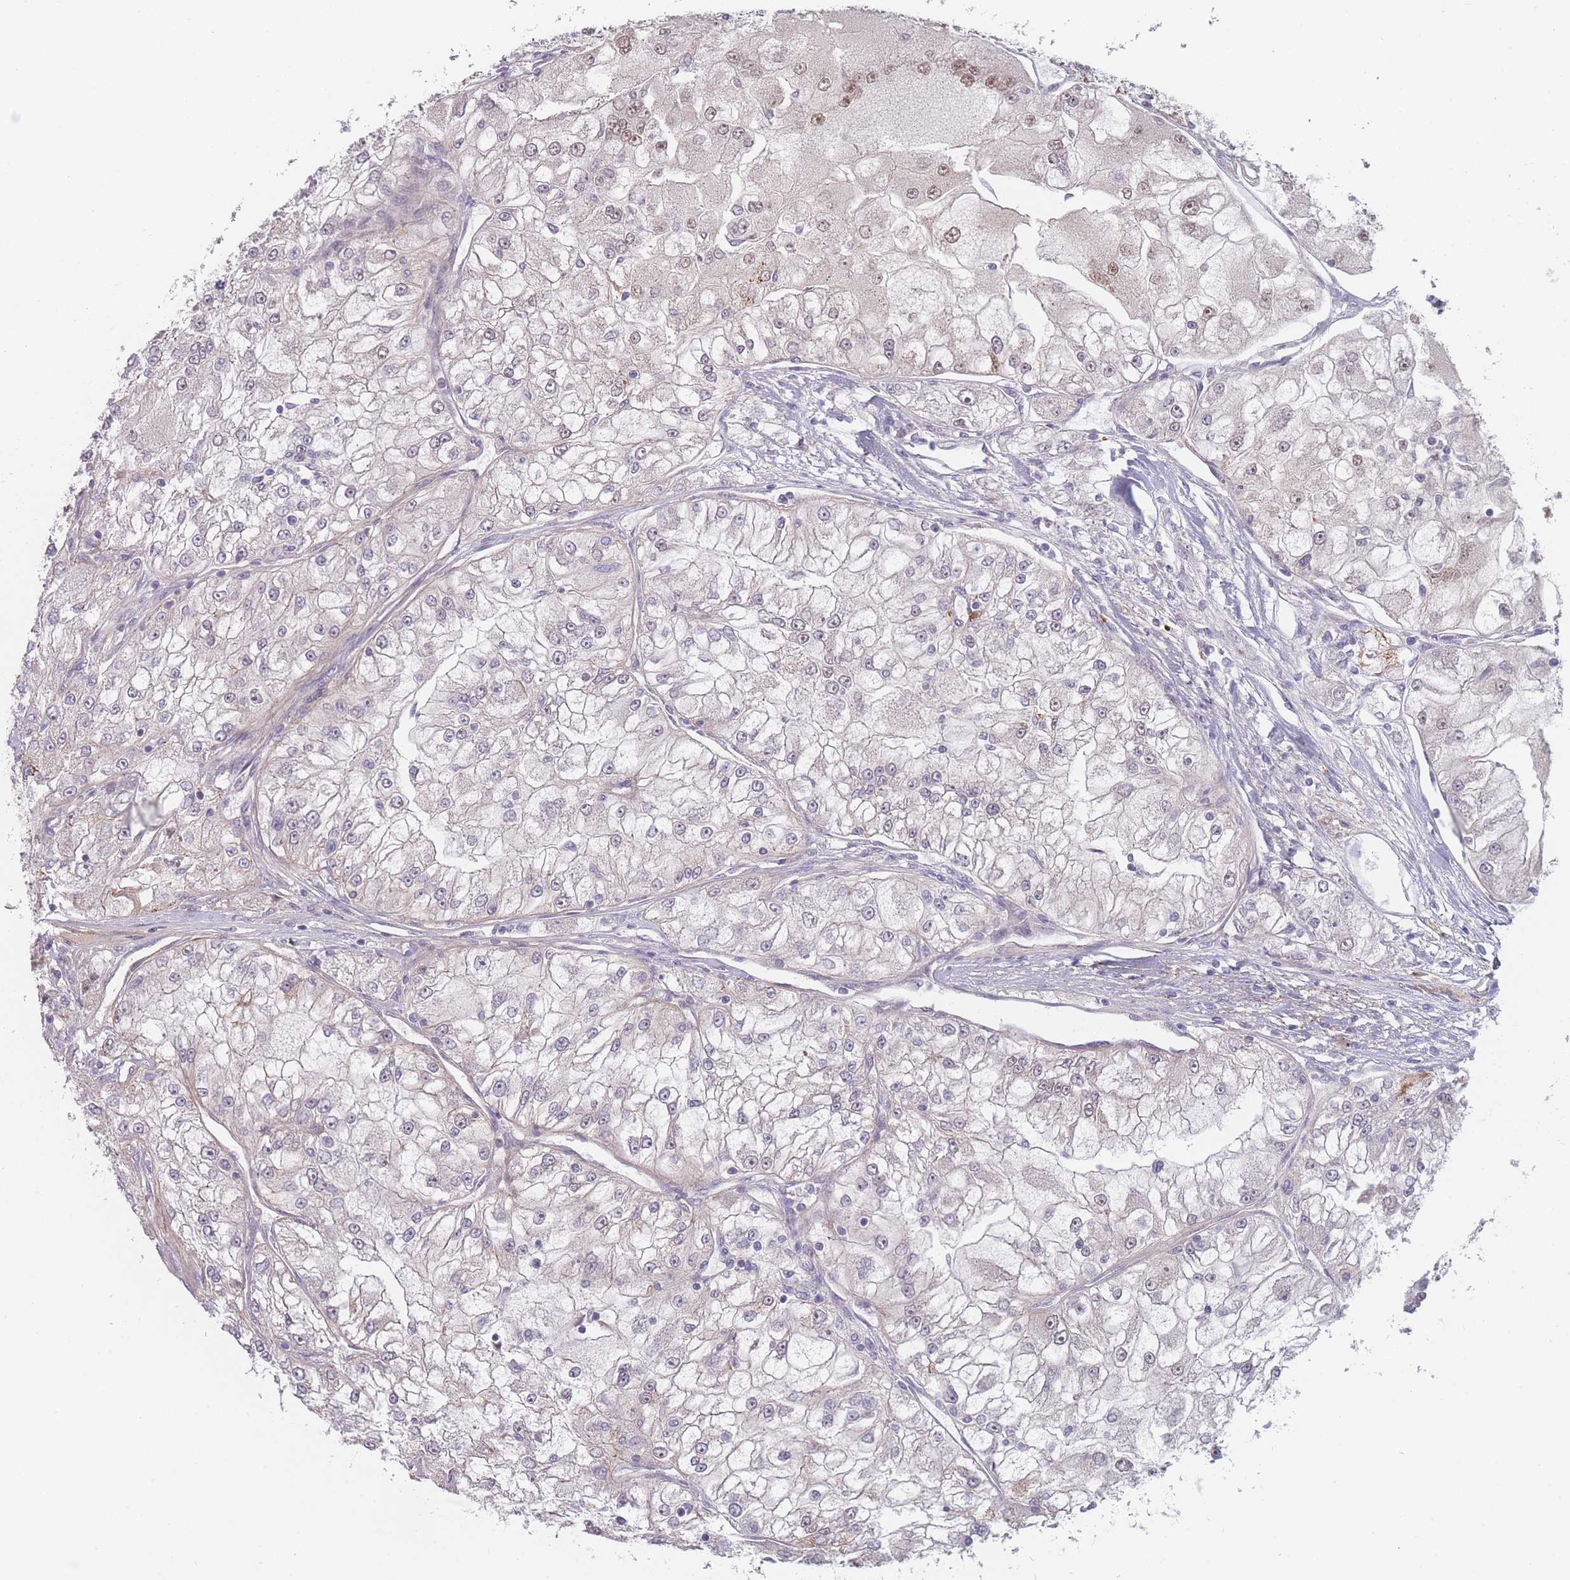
{"staining": {"intensity": "weak", "quantity": "<25%", "location": "nuclear"}, "tissue": "renal cancer", "cell_type": "Tumor cells", "image_type": "cancer", "snomed": [{"axis": "morphology", "description": "Adenocarcinoma, NOS"}, {"axis": "topography", "description": "Kidney"}], "caption": "Renal cancer (adenocarcinoma) stained for a protein using IHC demonstrates no staining tumor cells.", "gene": "TMEM232", "patient": {"sex": "female", "age": 72}}